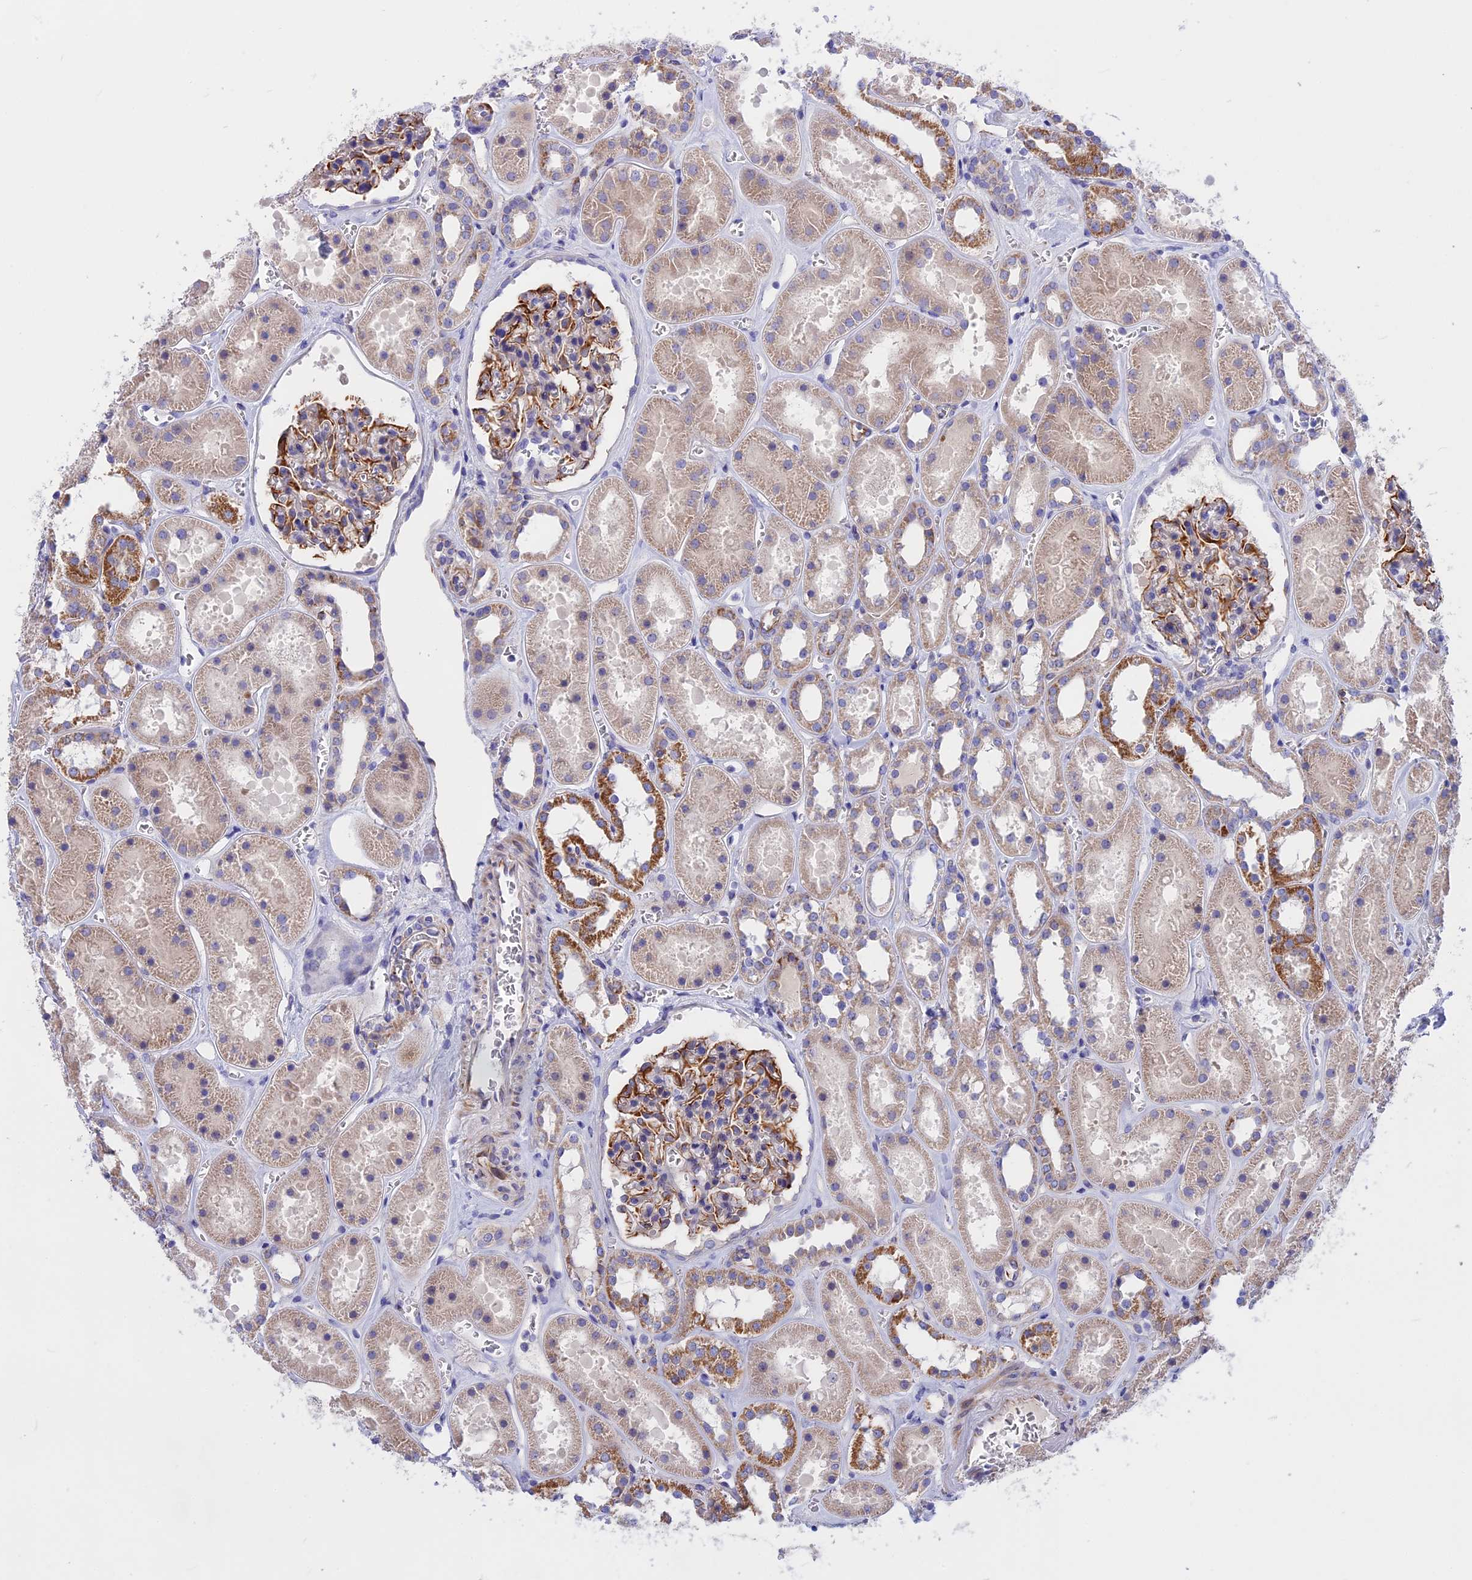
{"staining": {"intensity": "strong", "quantity": "25%-75%", "location": "cytoplasmic/membranous"}, "tissue": "kidney", "cell_type": "Cells in glomeruli", "image_type": "normal", "snomed": [{"axis": "morphology", "description": "Normal tissue, NOS"}, {"axis": "topography", "description": "Kidney"}], "caption": "A brown stain labels strong cytoplasmic/membranous staining of a protein in cells in glomeruli of unremarkable kidney. (brown staining indicates protein expression, while blue staining denotes nuclei).", "gene": "TMEM138", "patient": {"sex": "female", "age": 41}}